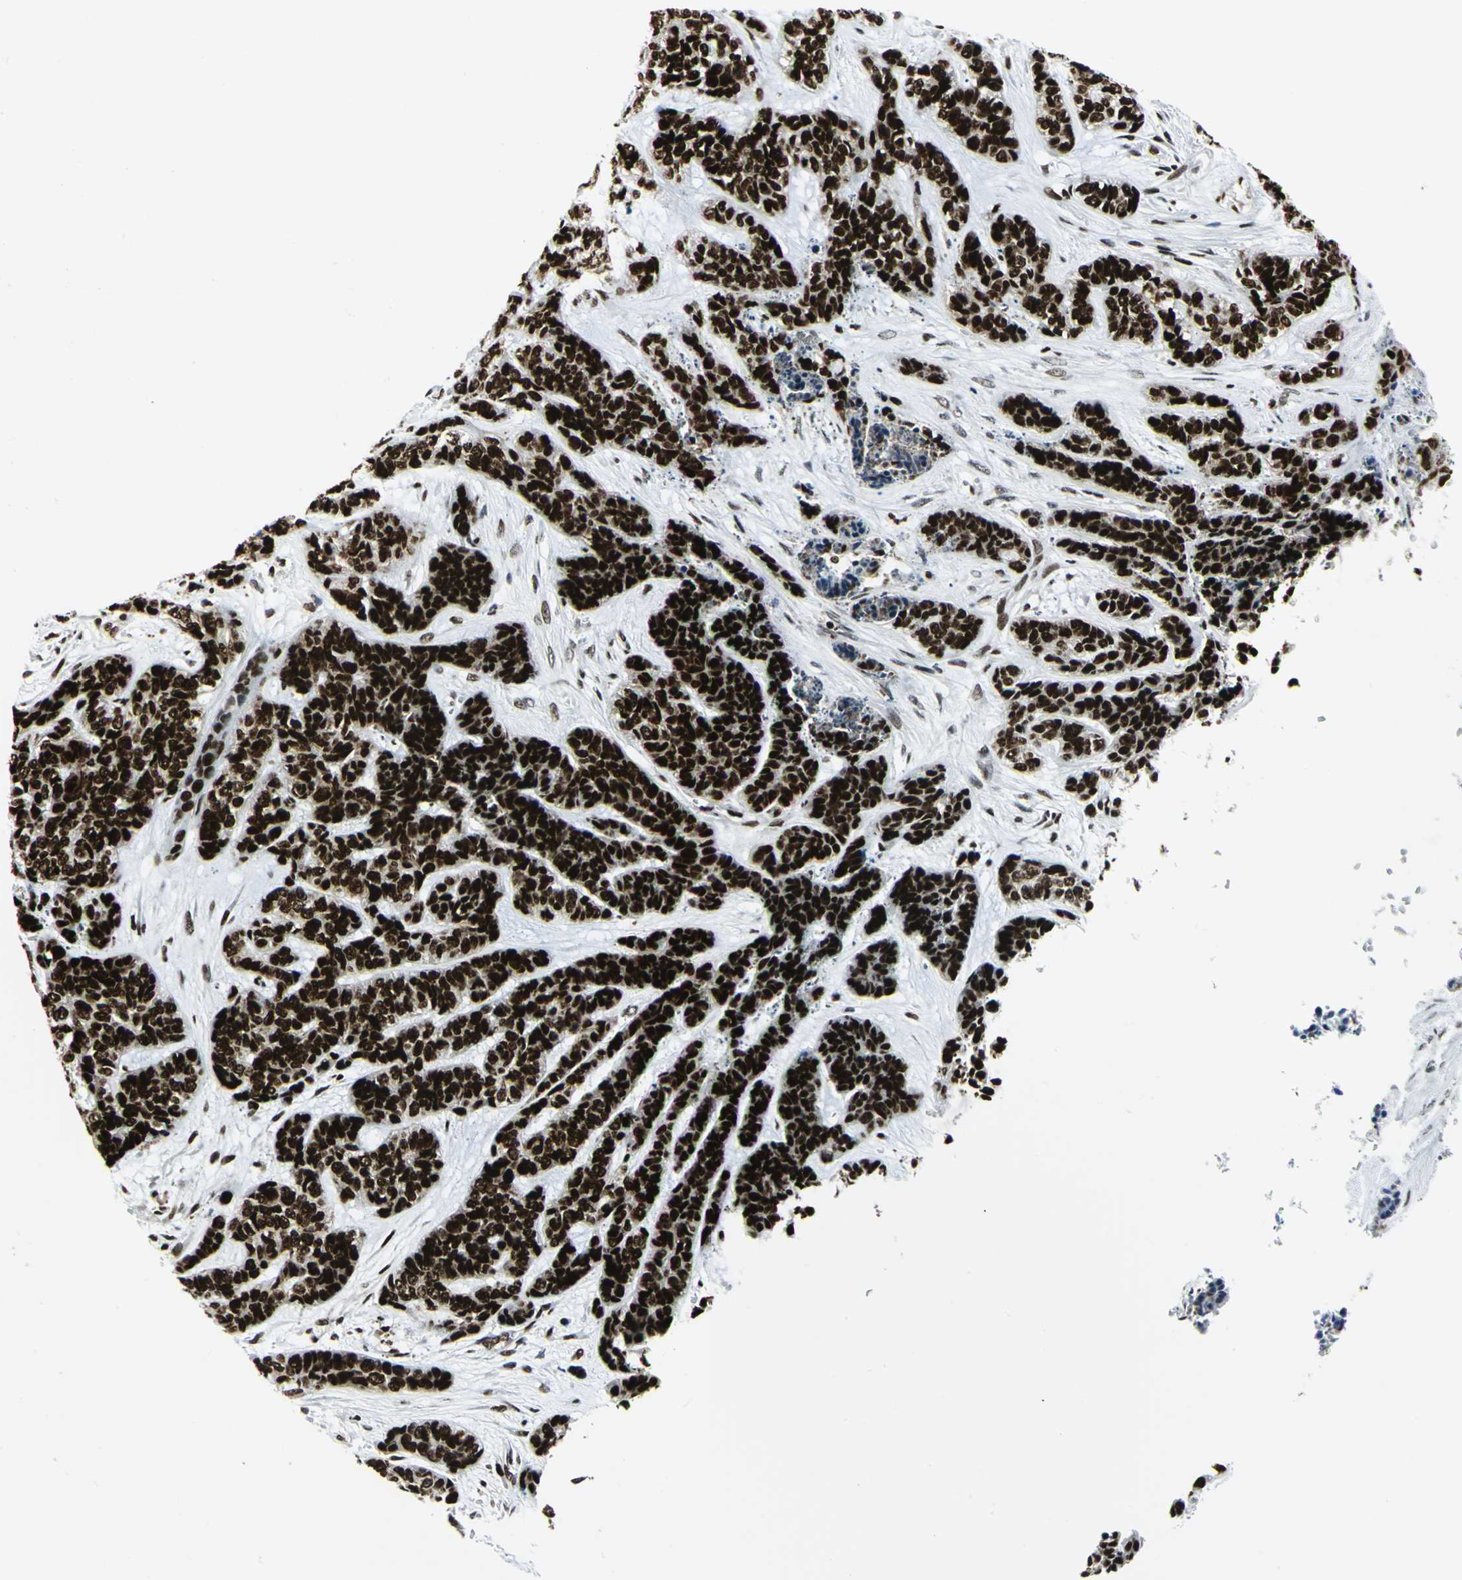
{"staining": {"intensity": "strong", "quantity": ">75%", "location": "nuclear"}, "tissue": "skin cancer", "cell_type": "Tumor cells", "image_type": "cancer", "snomed": [{"axis": "morphology", "description": "Basal cell carcinoma"}, {"axis": "topography", "description": "Skin"}], "caption": "High-magnification brightfield microscopy of skin cancer (basal cell carcinoma) stained with DAB (3,3'-diaminobenzidine) (brown) and counterstained with hematoxylin (blue). tumor cells exhibit strong nuclear positivity is present in approximately>75% of cells.", "gene": "SMARCA4", "patient": {"sex": "female", "age": 64}}